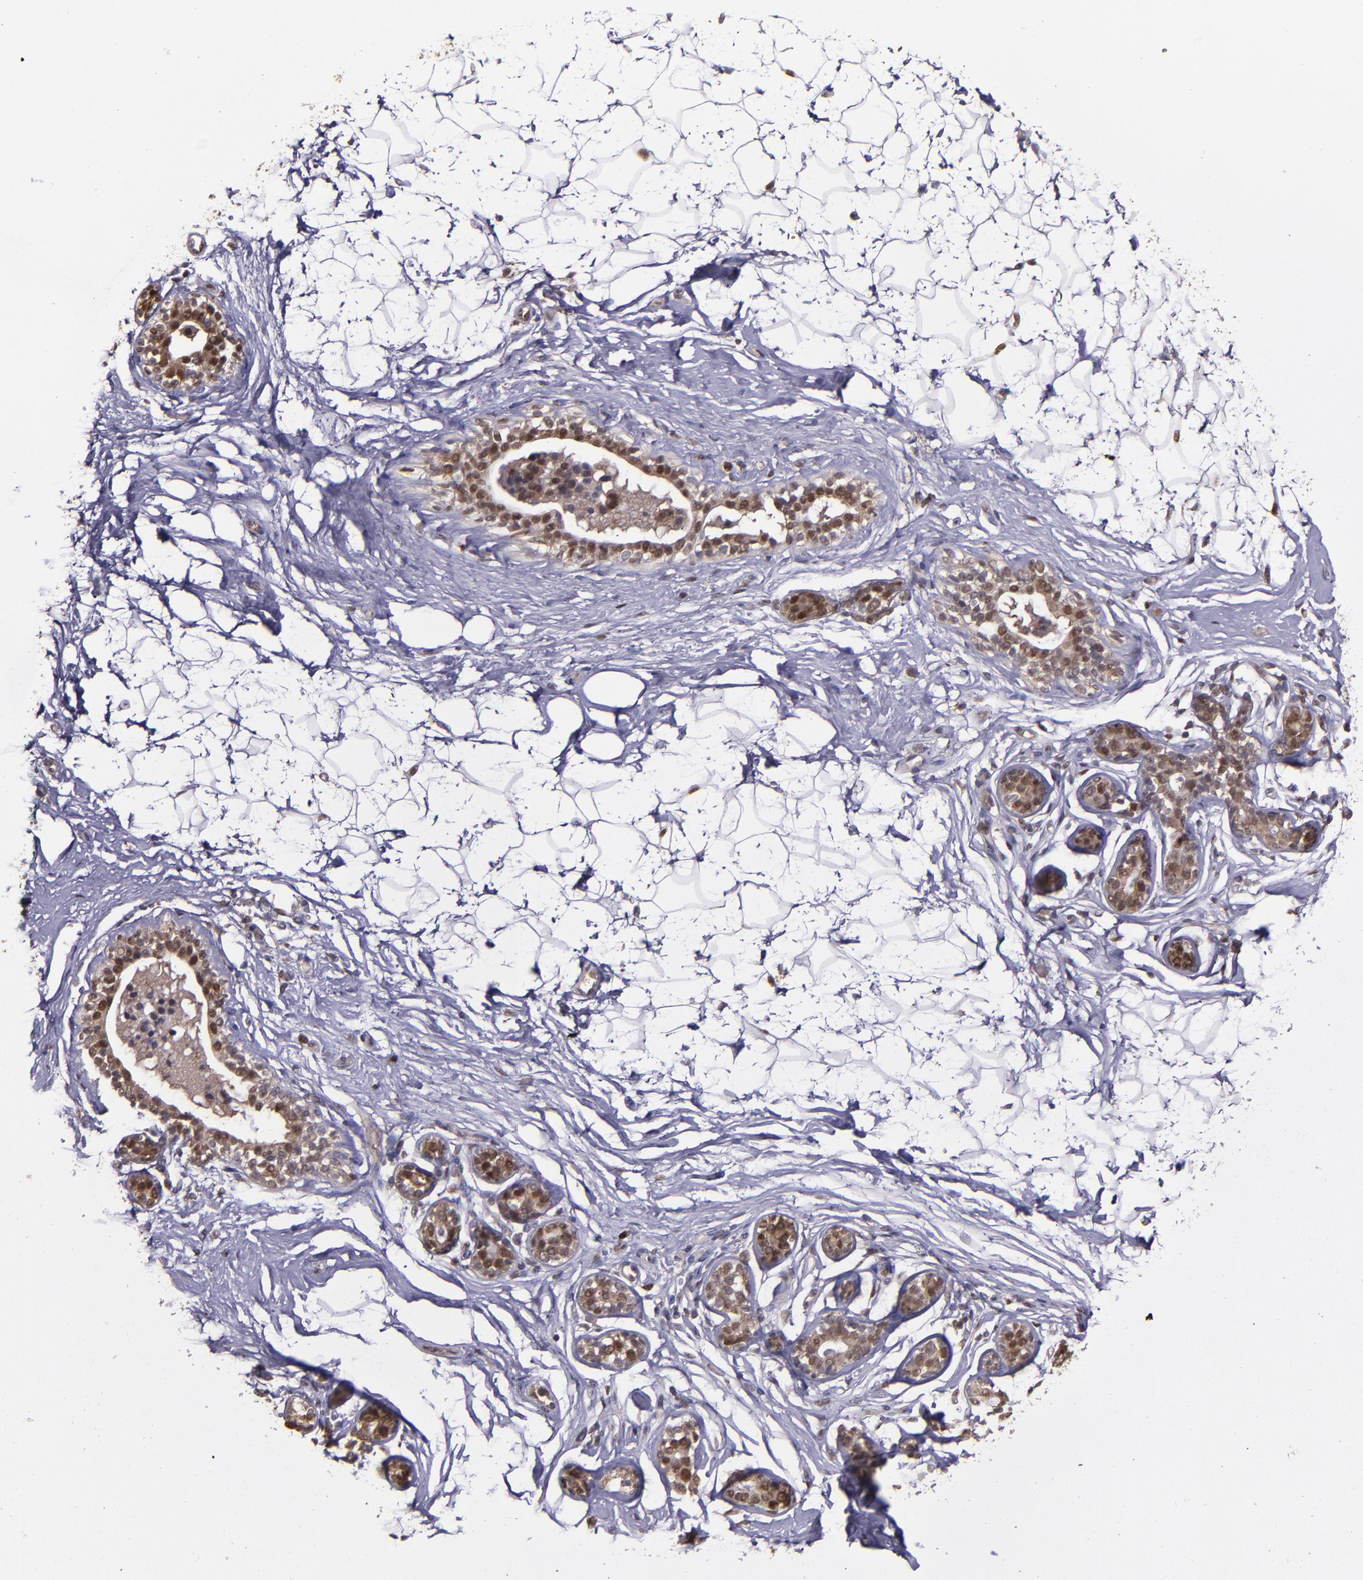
{"staining": {"intensity": "moderate", "quantity": ">75%", "location": "nuclear"}, "tissue": "adipose tissue", "cell_type": "Adipocytes", "image_type": "normal", "snomed": [{"axis": "morphology", "description": "Normal tissue, NOS"}, {"axis": "topography", "description": "Breast"}], "caption": "Benign adipose tissue was stained to show a protein in brown. There is medium levels of moderate nuclear expression in approximately >75% of adipocytes.", "gene": "SERPINF2", "patient": {"sex": "female", "age": 22}}